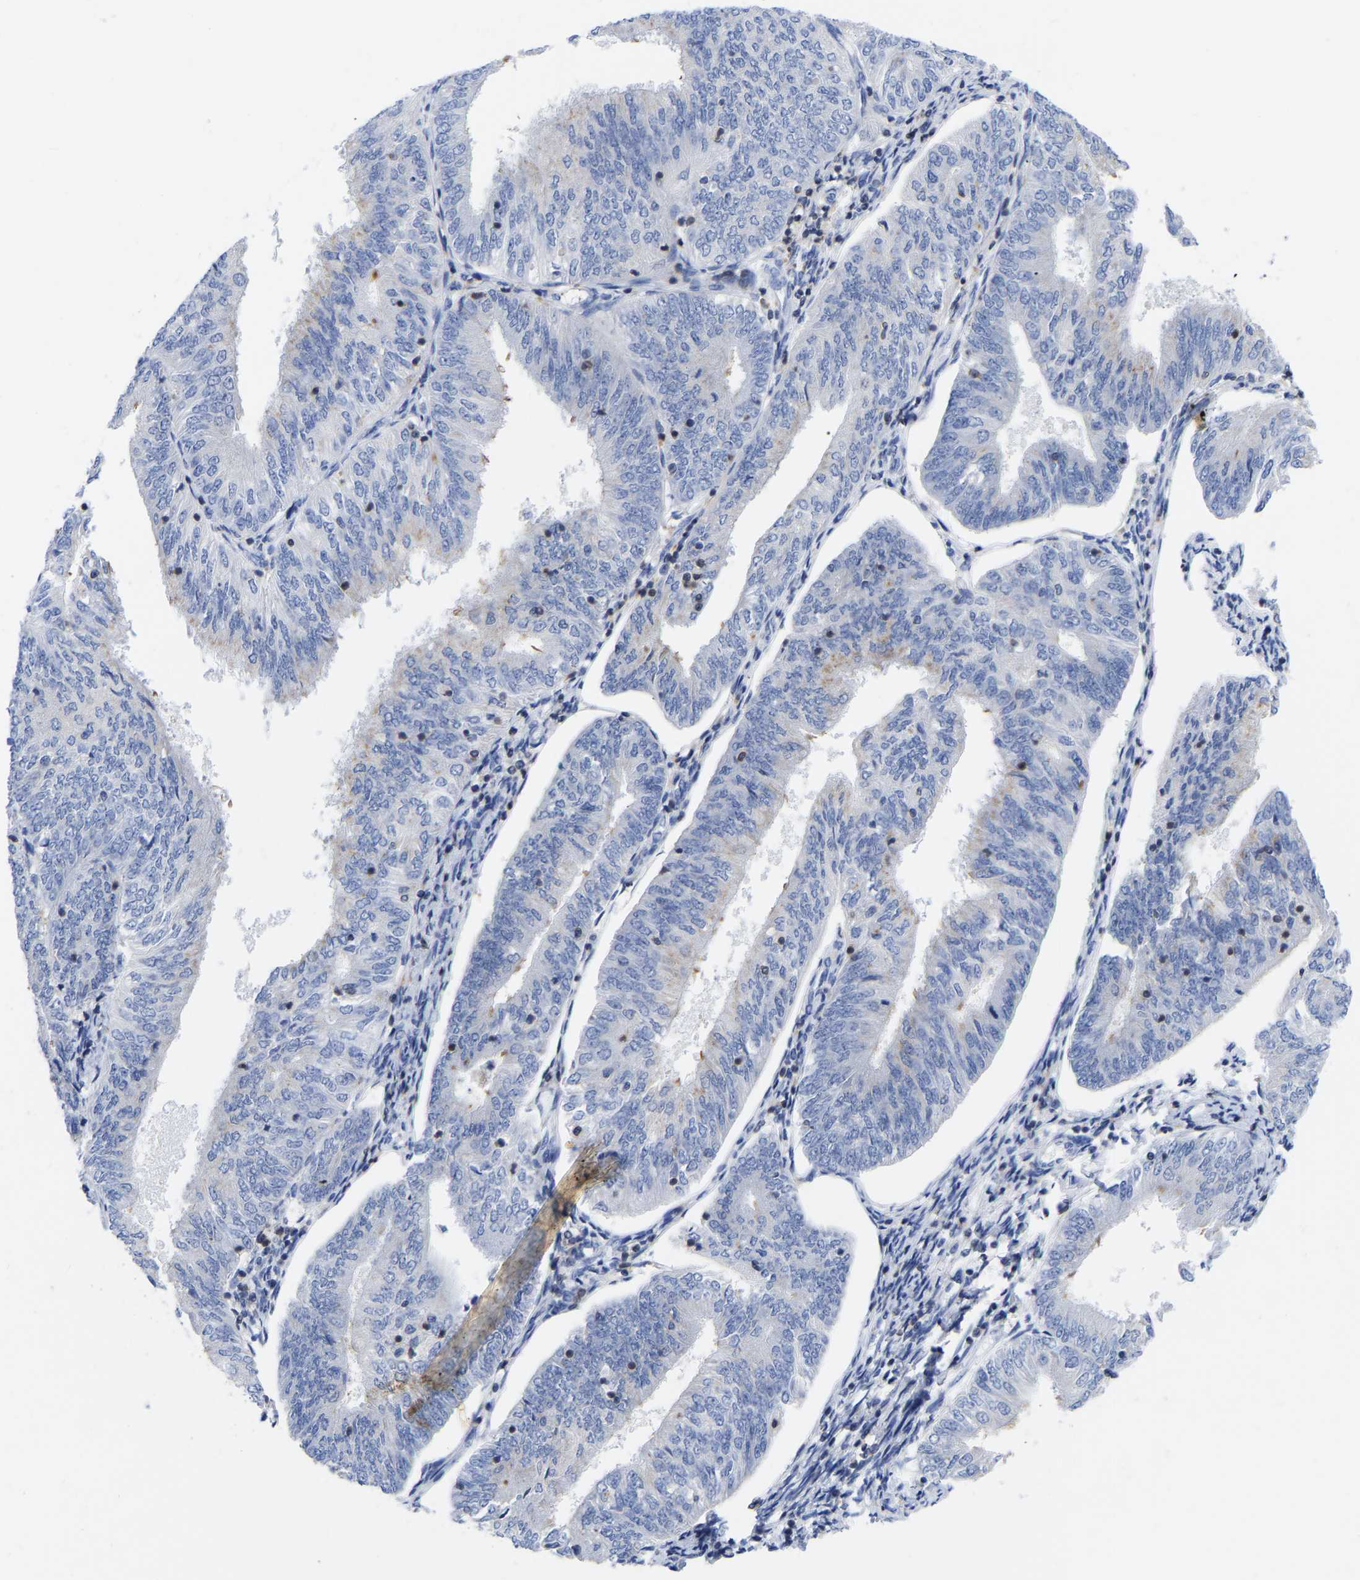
{"staining": {"intensity": "negative", "quantity": "none", "location": "none"}, "tissue": "endometrial cancer", "cell_type": "Tumor cells", "image_type": "cancer", "snomed": [{"axis": "morphology", "description": "Adenocarcinoma, NOS"}, {"axis": "topography", "description": "Endometrium"}], "caption": "A high-resolution histopathology image shows immunohistochemistry (IHC) staining of endometrial adenocarcinoma, which exhibits no significant staining in tumor cells. The staining was performed using DAB to visualize the protein expression in brown, while the nuclei were stained in blue with hematoxylin (Magnification: 20x).", "gene": "PTPN7", "patient": {"sex": "female", "age": 58}}